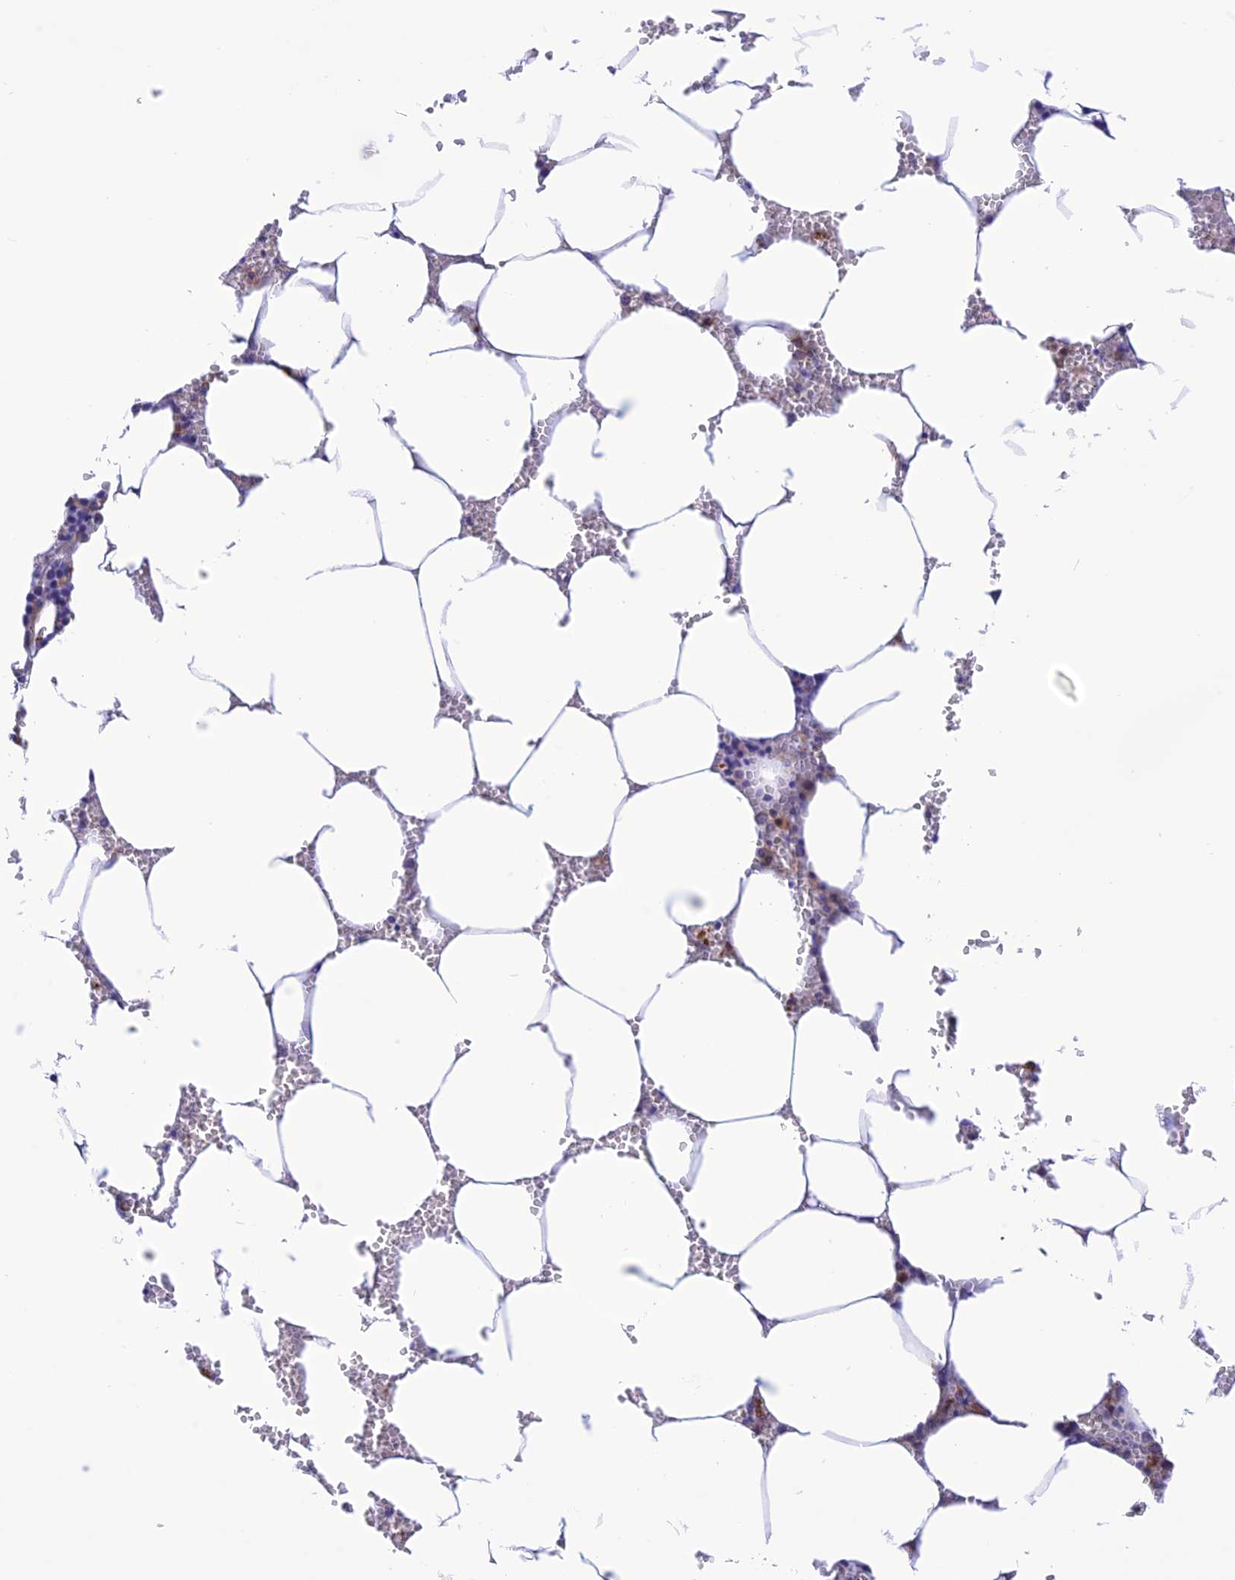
{"staining": {"intensity": "moderate", "quantity": "<25%", "location": "cytoplasmic/membranous"}, "tissue": "bone marrow", "cell_type": "Hematopoietic cells", "image_type": "normal", "snomed": [{"axis": "morphology", "description": "Normal tissue, NOS"}, {"axis": "topography", "description": "Bone marrow"}], "caption": "DAB (3,3'-diaminobenzidine) immunohistochemical staining of benign bone marrow displays moderate cytoplasmic/membranous protein staining in approximately <25% of hematopoietic cells. Ihc stains the protein of interest in brown and the nuclei are stained blue.", "gene": "ENSG00000255439", "patient": {"sex": "male", "age": 70}}